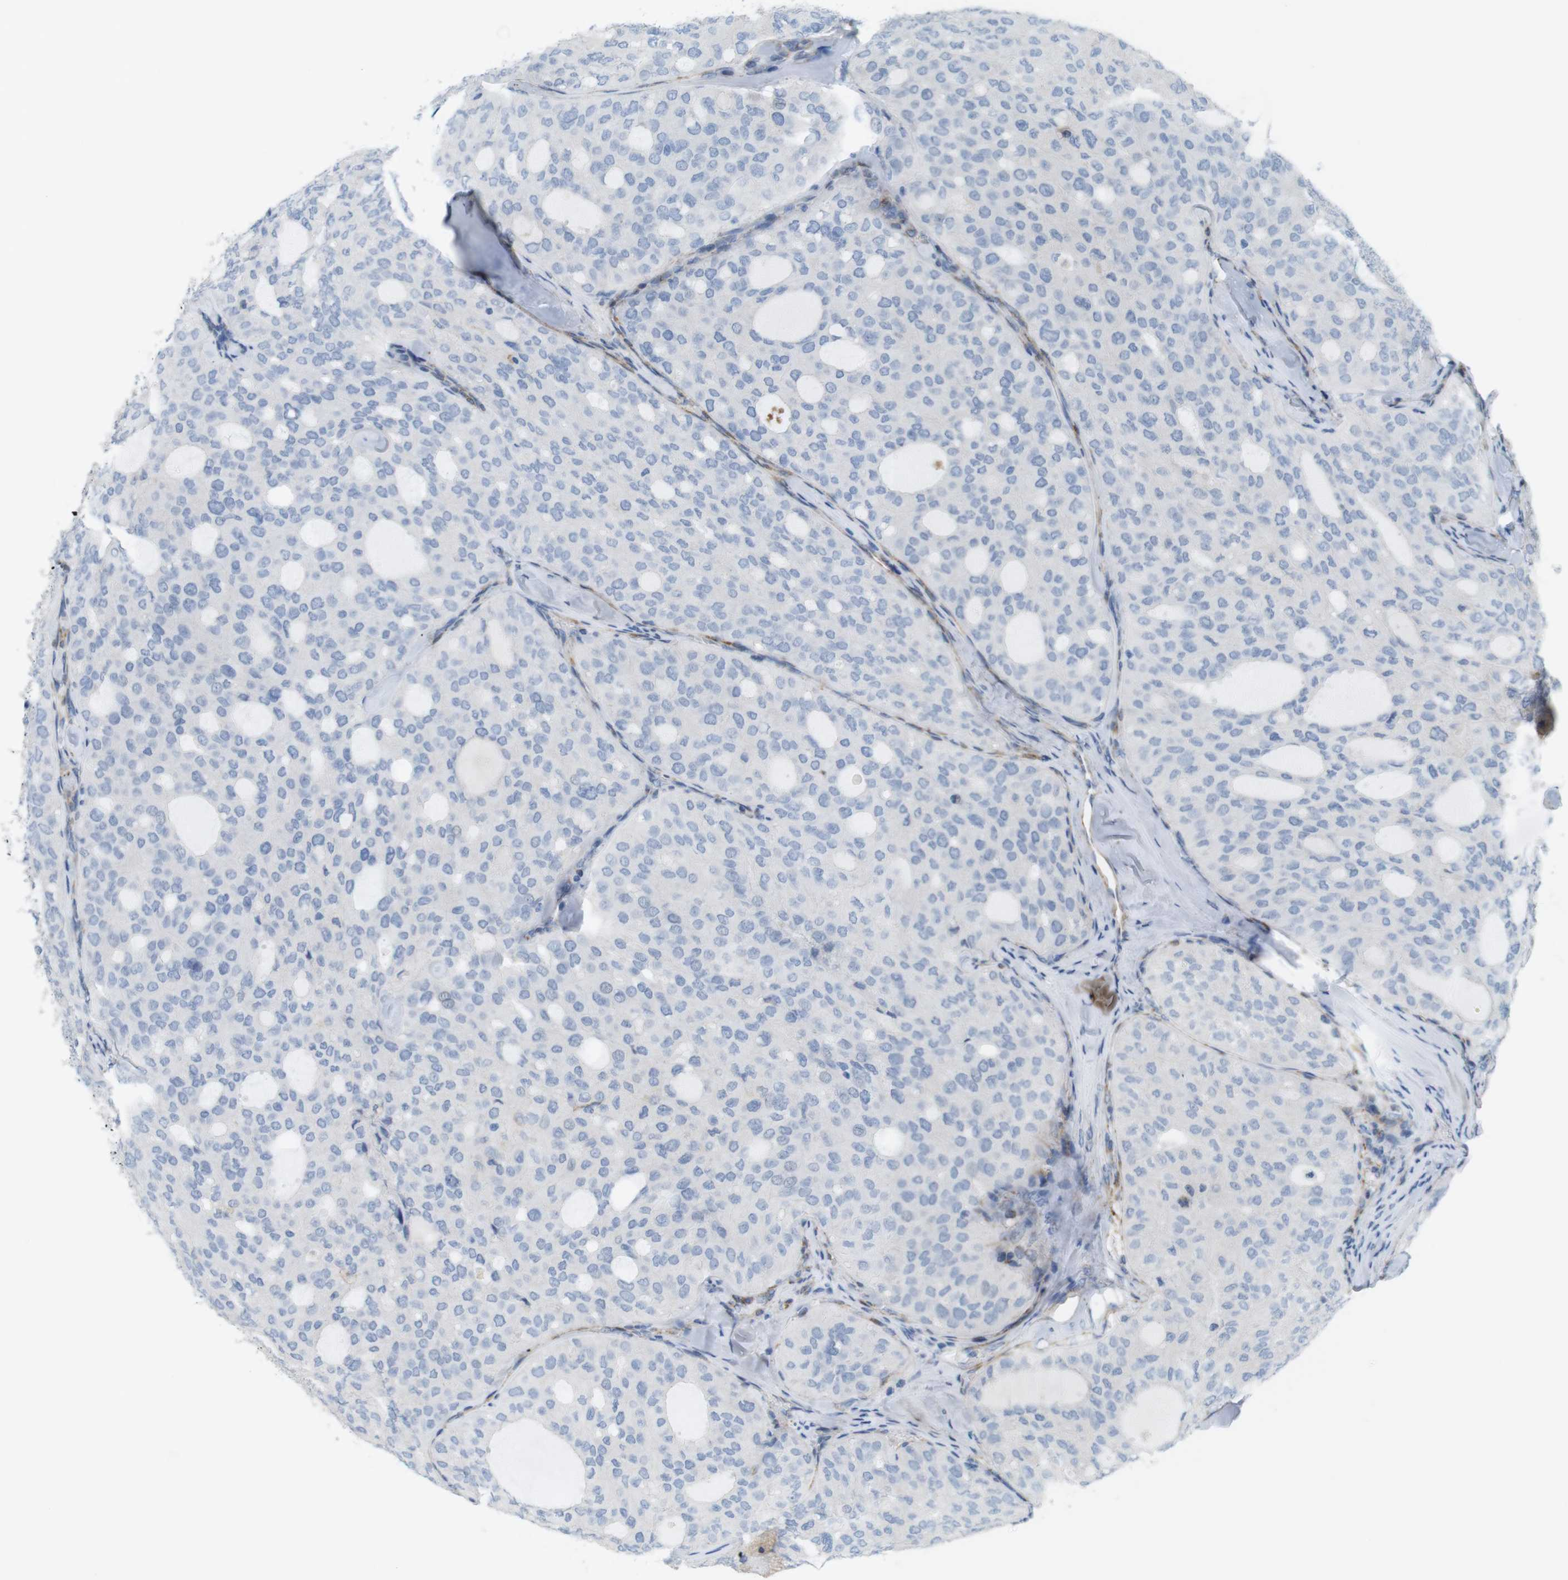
{"staining": {"intensity": "negative", "quantity": "none", "location": "none"}, "tissue": "thyroid cancer", "cell_type": "Tumor cells", "image_type": "cancer", "snomed": [{"axis": "morphology", "description": "Follicular adenoma carcinoma, NOS"}, {"axis": "topography", "description": "Thyroid gland"}], "caption": "Follicular adenoma carcinoma (thyroid) was stained to show a protein in brown. There is no significant expression in tumor cells.", "gene": "MYH9", "patient": {"sex": "male", "age": 75}}